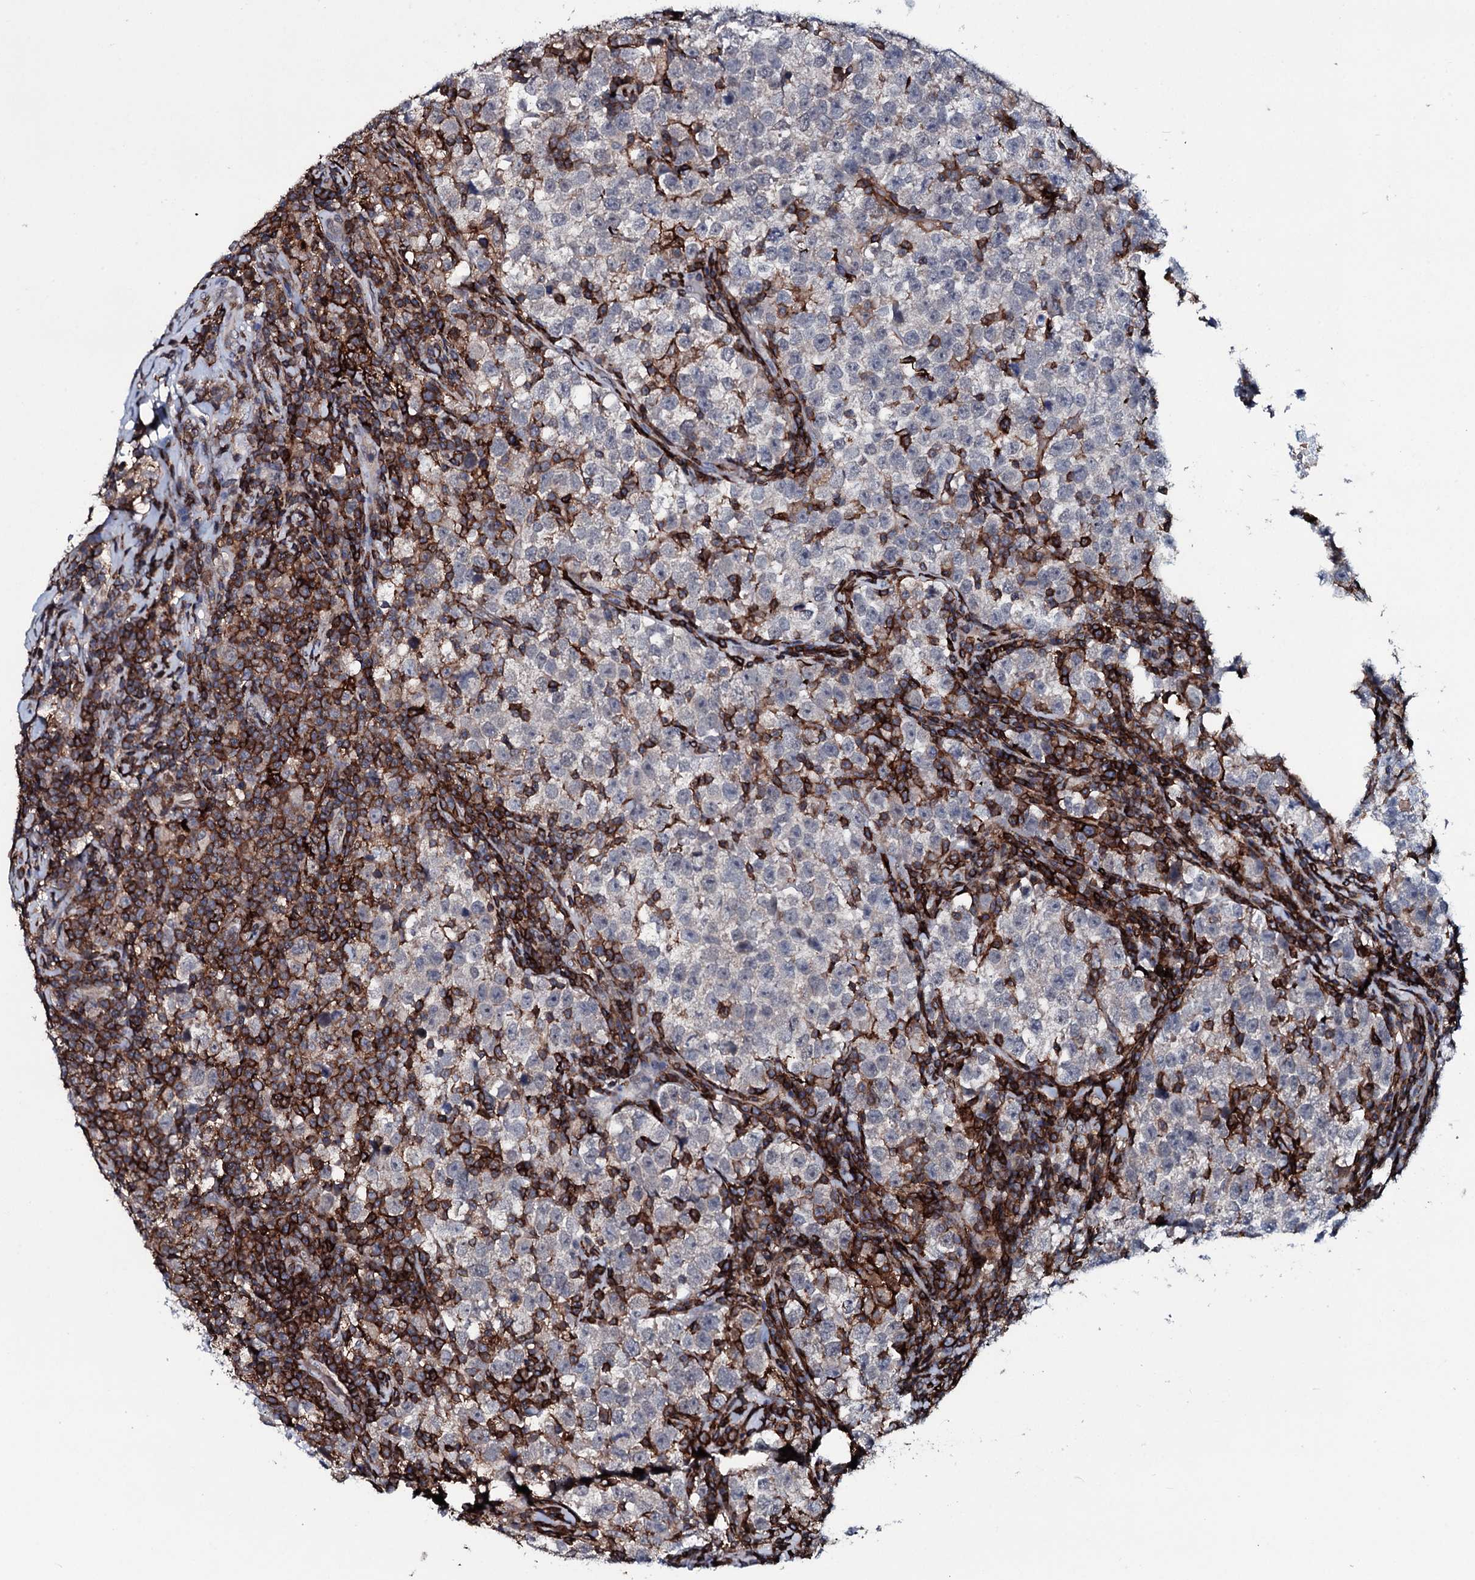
{"staining": {"intensity": "negative", "quantity": "none", "location": "none"}, "tissue": "testis cancer", "cell_type": "Tumor cells", "image_type": "cancer", "snomed": [{"axis": "morphology", "description": "Normal tissue, NOS"}, {"axis": "morphology", "description": "Seminoma, NOS"}, {"axis": "topography", "description": "Testis"}], "caption": "Tumor cells are negative for protein expression in human seminoma (testis).", "gene": "OGFOD2", "patient": {"sex": "male", "age": 43}}